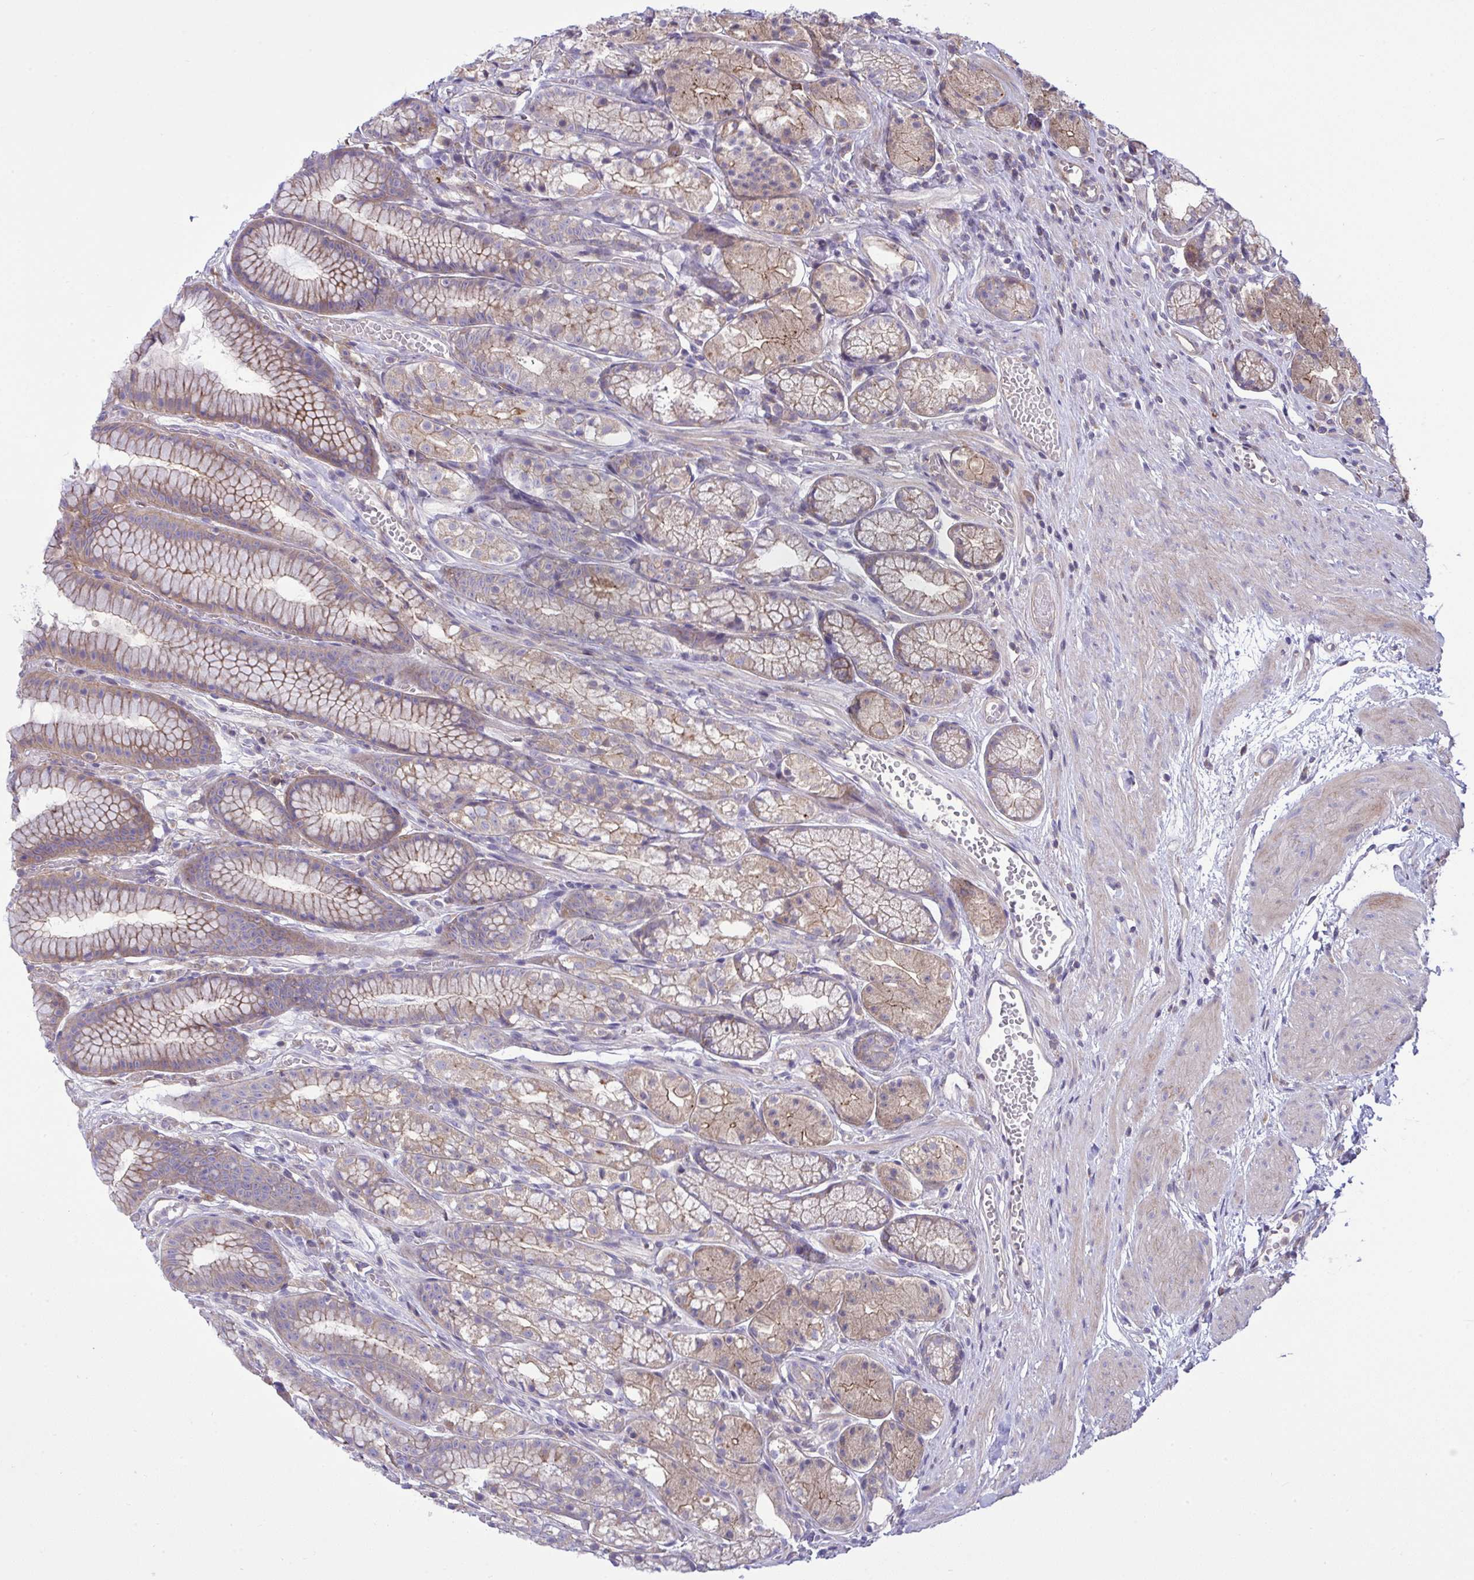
{"staining": {"intensity": "weak", "quantity": "25%-75%", "location": "cytoplasmic/membranous"}, "tissue": "stomach", "cell_type": "Glandular cells", "image_type": "normal", "snomed": [{"axis": "morphology", "description": "Normal tissue, NOS"}, {"axis": "topography", "description": "Smooth muscle"}, {"axis": "topography", "description": "Stomach"}], "caption": "DAB (3,3'-diaminobenzidine) immunohistochemical staining of benign stomach exhibits weak cytoplasmic/membranous protein expression in about 25%-75% of glandular cells.", "gene": "GRB14", "patient": {"sex": "male", "age": 70}}